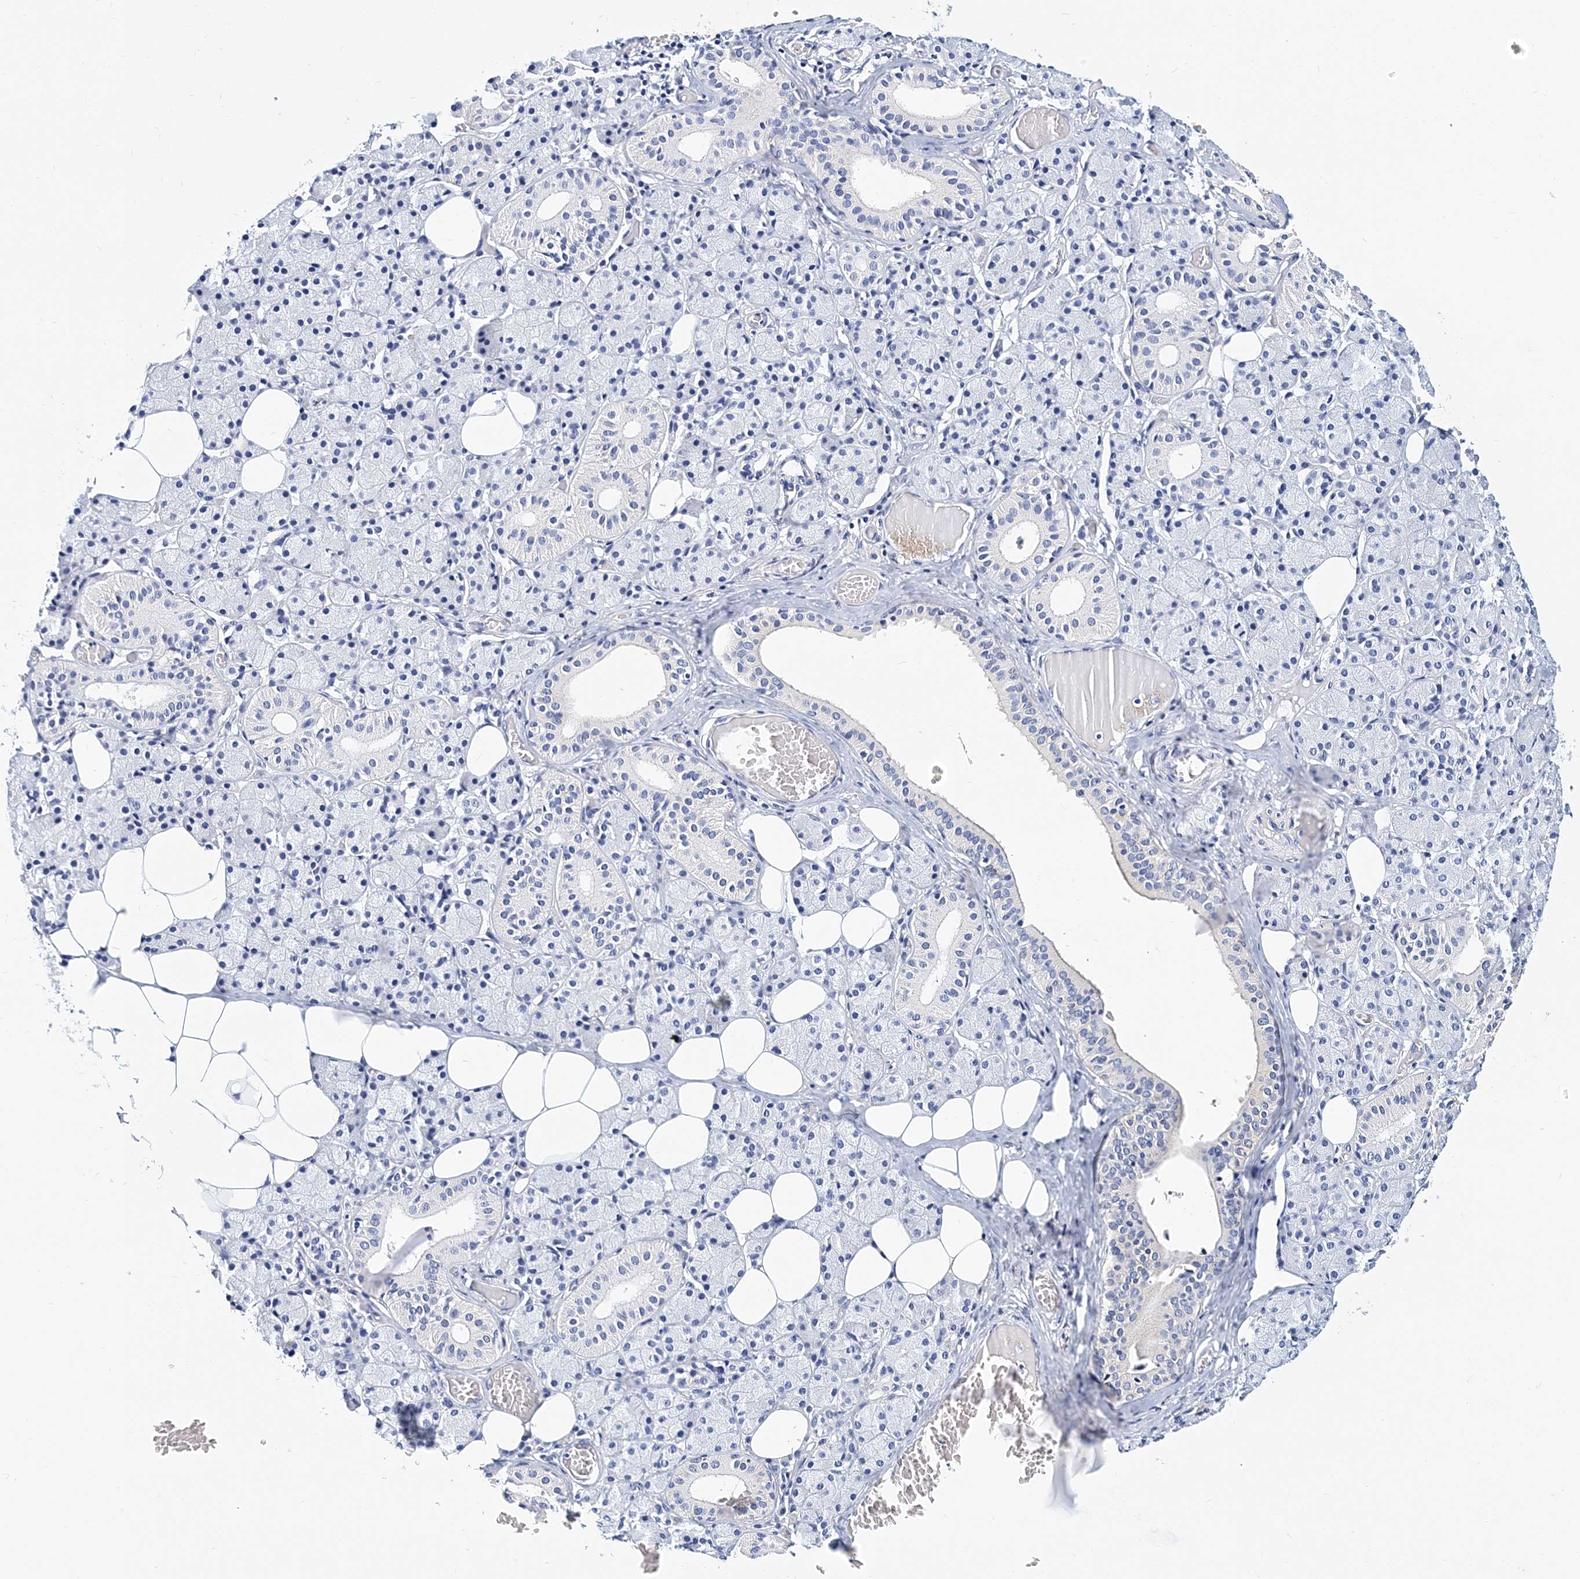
{"staining": {"intensity": "negative", "quantity": "none", "location": "none"}, "tissue": "salivary gland", "cell_type": "Glandular cells", "image_type": "normal", "snomed": [{"axis": "morphology", "description": "Normal tissue, NOS"}, {"axis": "topography", "description": "Salivary gland"}], "caption": "DAB immunohistochemical staining of unremarkable salivary gland displays no significant positivity in glandular cells. (DAB (3,3'-diaminobenzidine) immunohistochemistry (IHC) visualized using brightfield microscopy, high magnification).", "gene": "ITGA2B", "patient": {"sex": "female", "age": 33}}